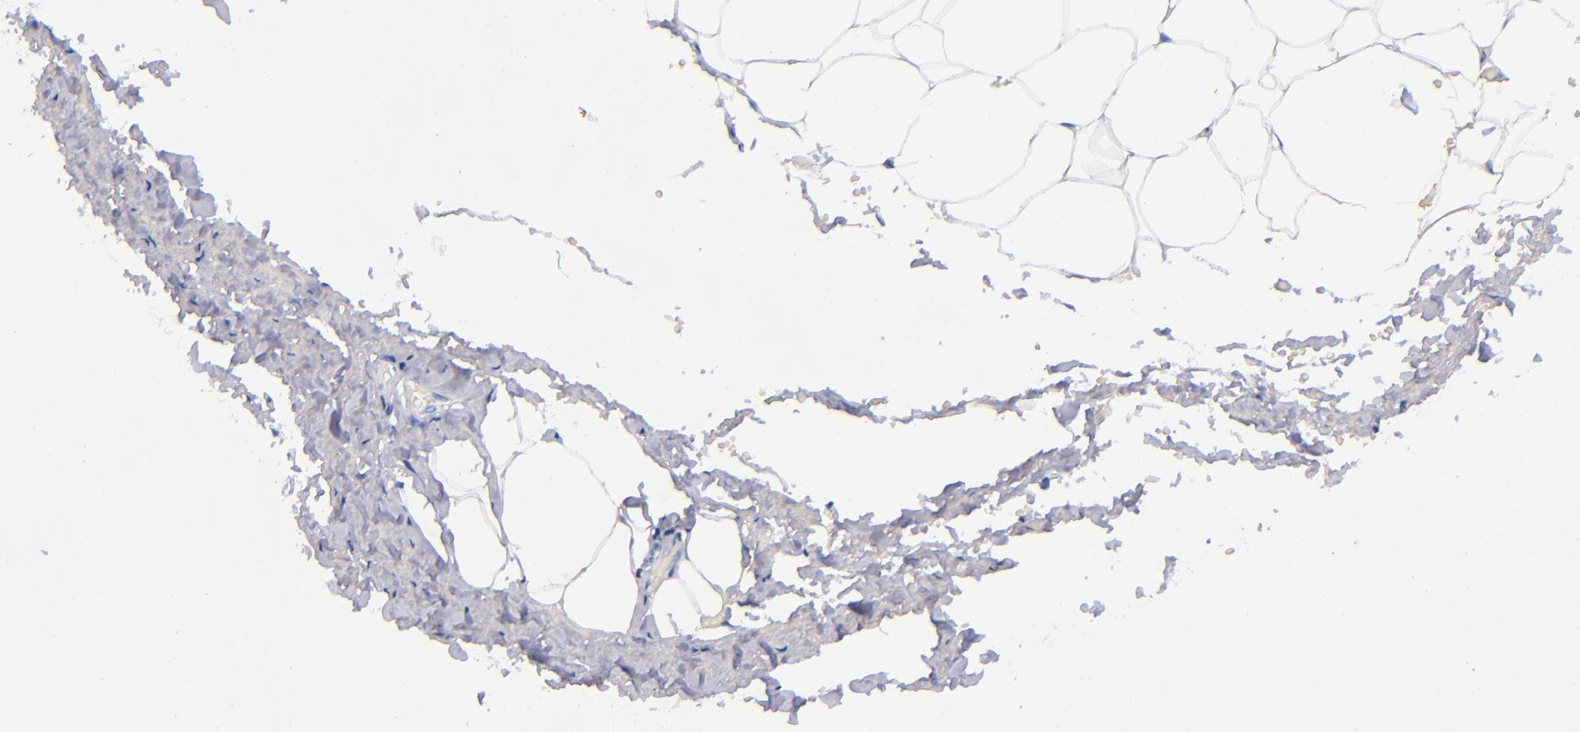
{"staining": {"intensity": "negative", "quantity": "none", "location": "none"}, "tissue": "adipose tissue", "cell_type": "Adipocytes", "image_type": "normal", "snomed": [{"axis": "morphology", "description": "Normal tissue, NOS"}, {"axis": "topography", "description": "Soft tissue"}, {"axis": "topography", "description": "Peripheral nerve tissue"}], "caption": "Image shows no protein staining in adipocytes of normal adipose tissue.", "gene": "MCM7", "patient": {"sex": "female", "age": 68}}